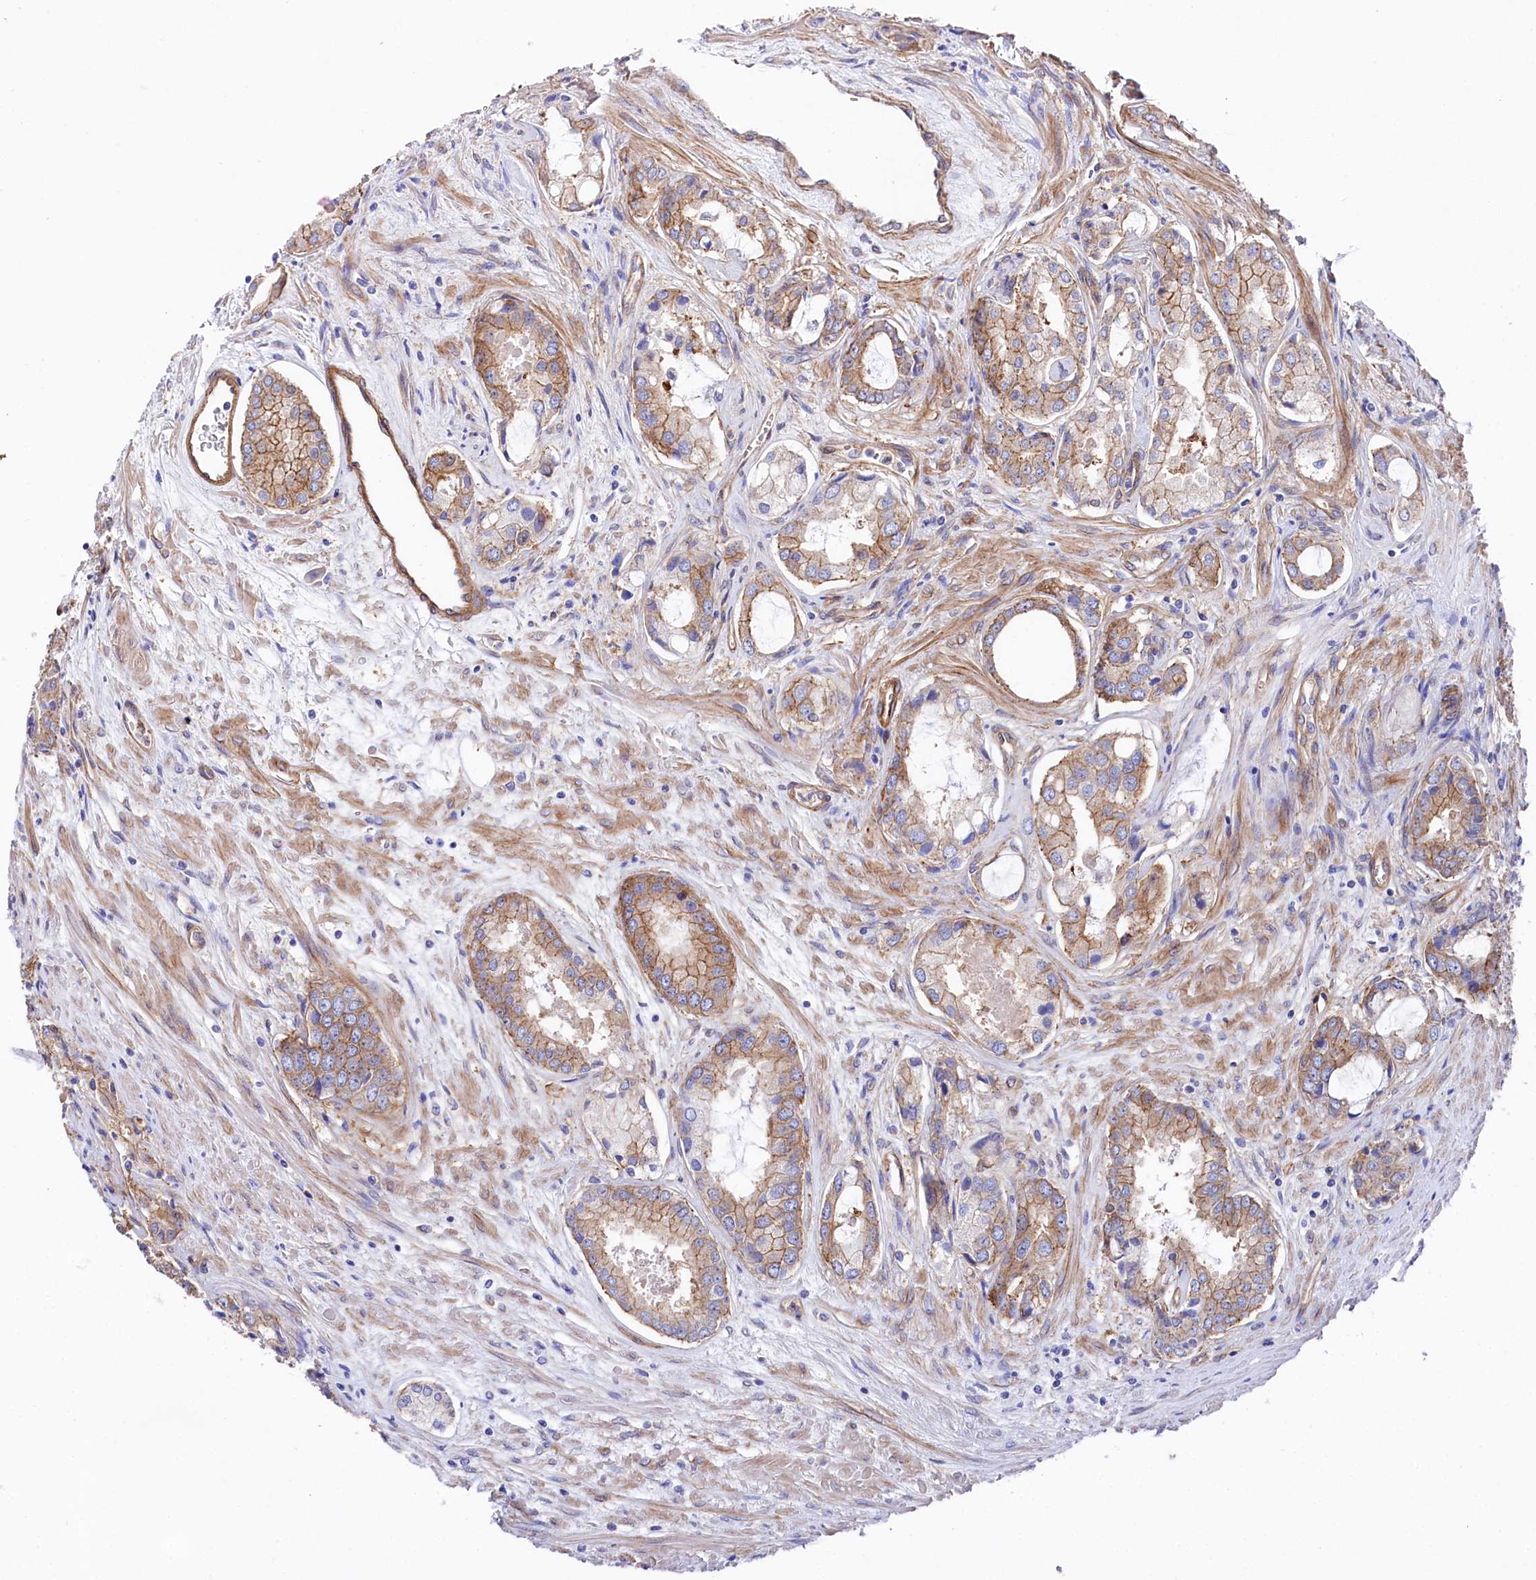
{"staining": {"intensity": "moderate", "quantity": "25%-75%", "location": "cytoplasmic/membranous"}, "tissue": "prostate cancer", "cell_type": "Tumor cells", "image_type": "cancer", "snomed": [{"axis": "morphology", "description": "Adenocarcinoma, Low grade"}, {"axis": "topography", "description": "Prostate"}], "caption": "Prostate cancer (low-grade adenocarcinoma) stained with IHC exhibits moderate cytoplasmic/membranous expression in approximately 25%-75% of tumor cells. The staining was performed using DAB, with brown indicating positive protein expression. Nuclei are stained blue with hematoxylin.", "gene": "TNKS1BP1", "patient": {"sex": "male", "age": 68}}